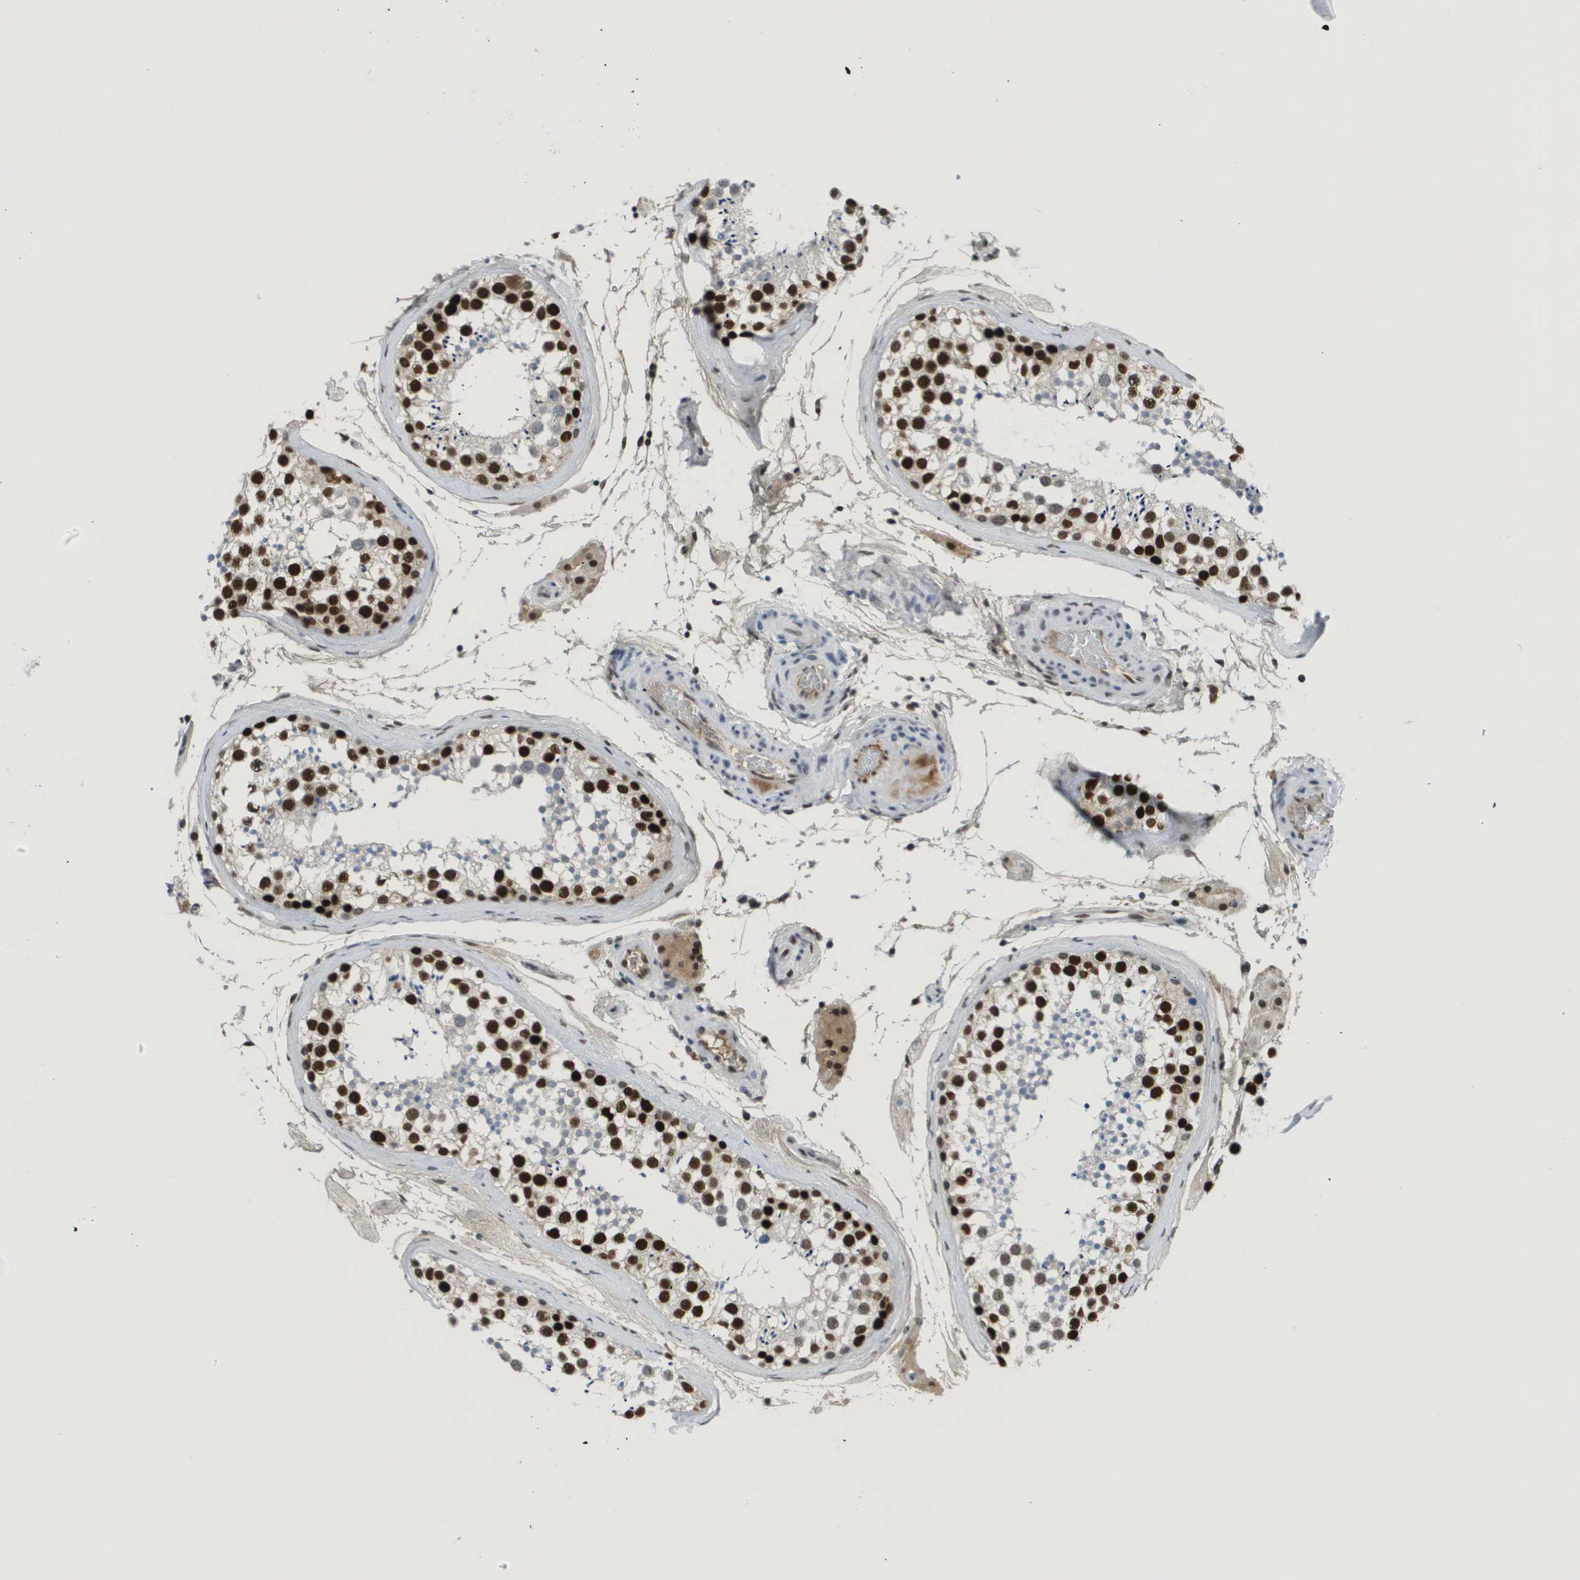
{"staining": {"intensity": "strong", "quantity": "25%-75%", "location": "nuclear"}, "tissue": "testis", "cell_type": "Cells in seminiferous ducts", "image_type": "normal", "snomed": [{"axis": "morphology", "description": "Normal tissue, NOS"}, {"axis": "topography", "description": "Testis"}], "caption": "A brown stain shows strong nuclear positivity of a protein in cells in seminiferous ducts of unremarkable human testis. (IHC, brightfield microscopy, high magnification).", "gene": "SMARCAD1", "patient": {"sex": "male", "age": 46}}